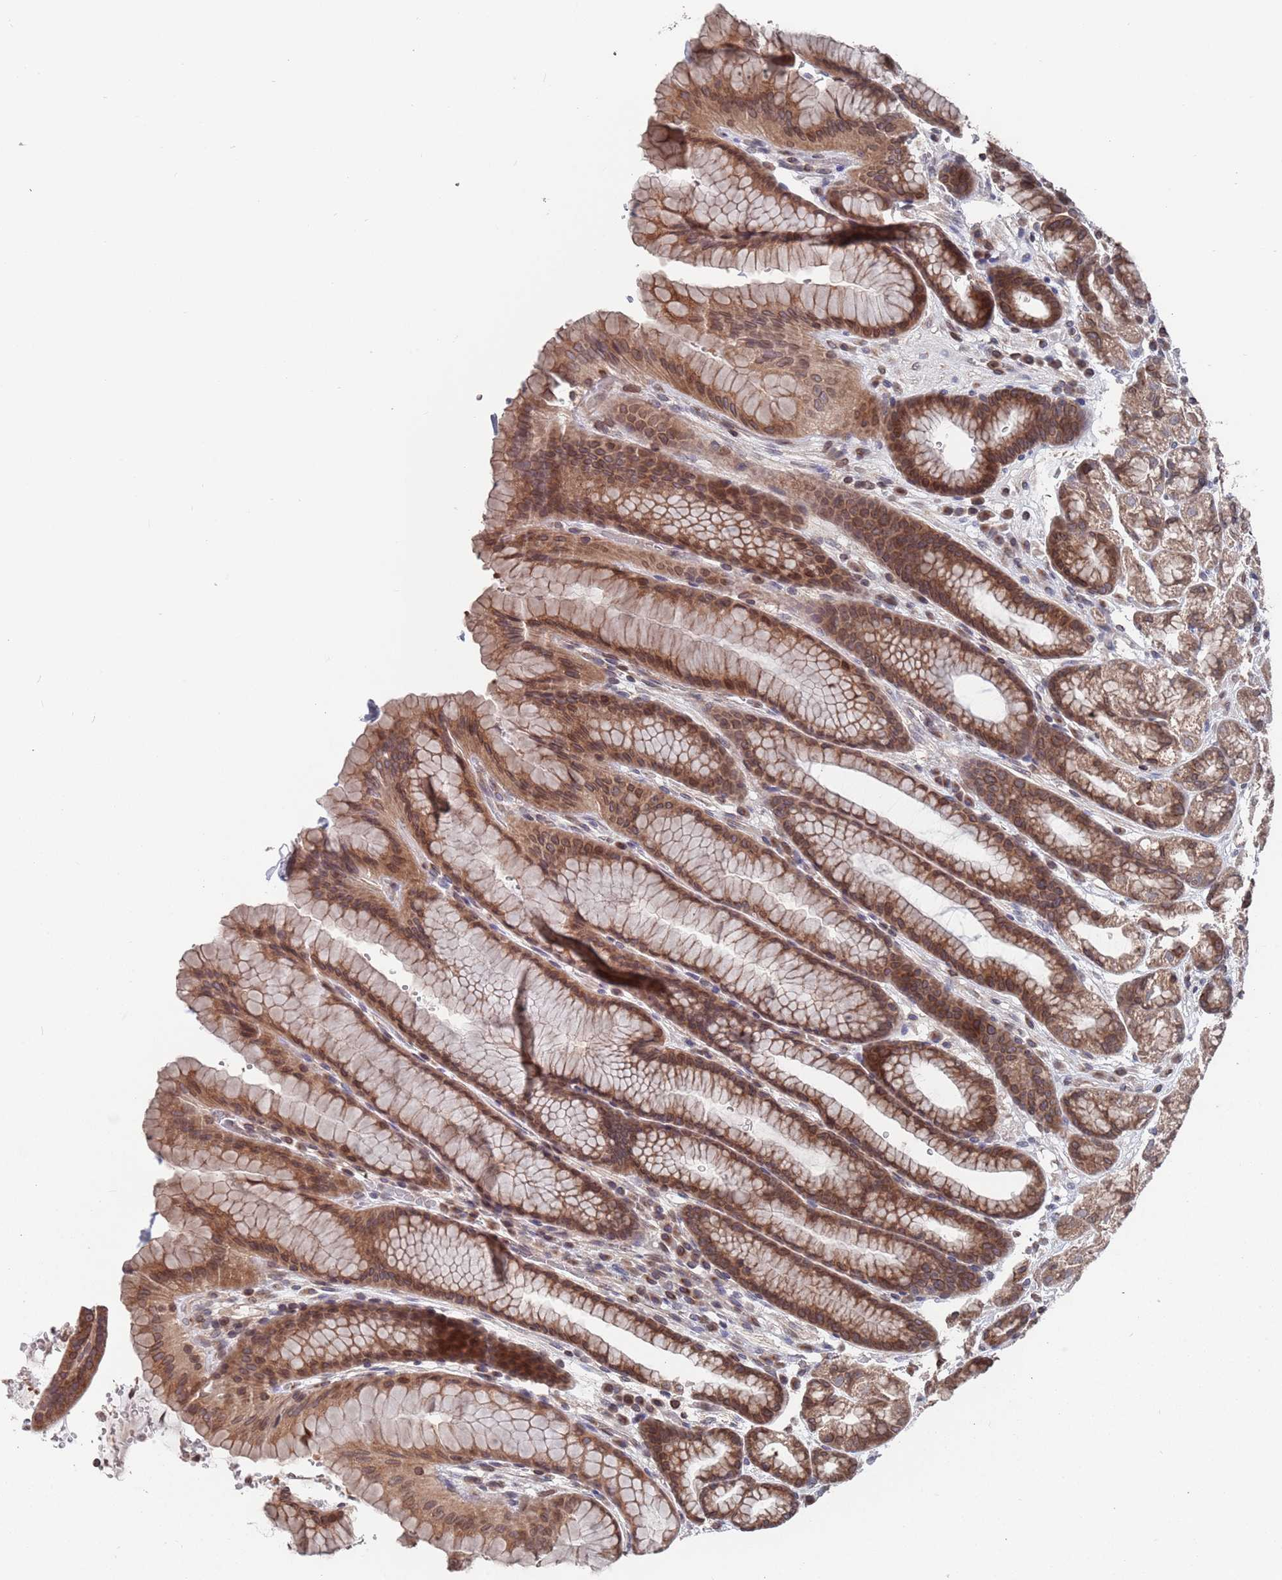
{"staining": {"intensity": "moderate", "quantity": ">75%", "location": "cytoplasmic/membranous,nuclear"}, "tissue": "stomach", "cell_type": "Glandular cells", "image_type": "normal", "snomed": [{"axis": "morphology", "description": "Normal tissue, NOS"}, {"axis": "morphology", "description": "Adenocarcinoma, NOS"}, {"axis": "topography", "description": "Stomach"}], "caption": "DAB (3,3'-diaminobenzidine) immunohistochemical staining of normal stomach shows moderate cytoplasmic/membranous,nuclear protein expression in about >75% of glandular cells. Nuclei are stained in blue.", "gene": "SDHAF3", "patient": {"sex": "male", "age": 57}}